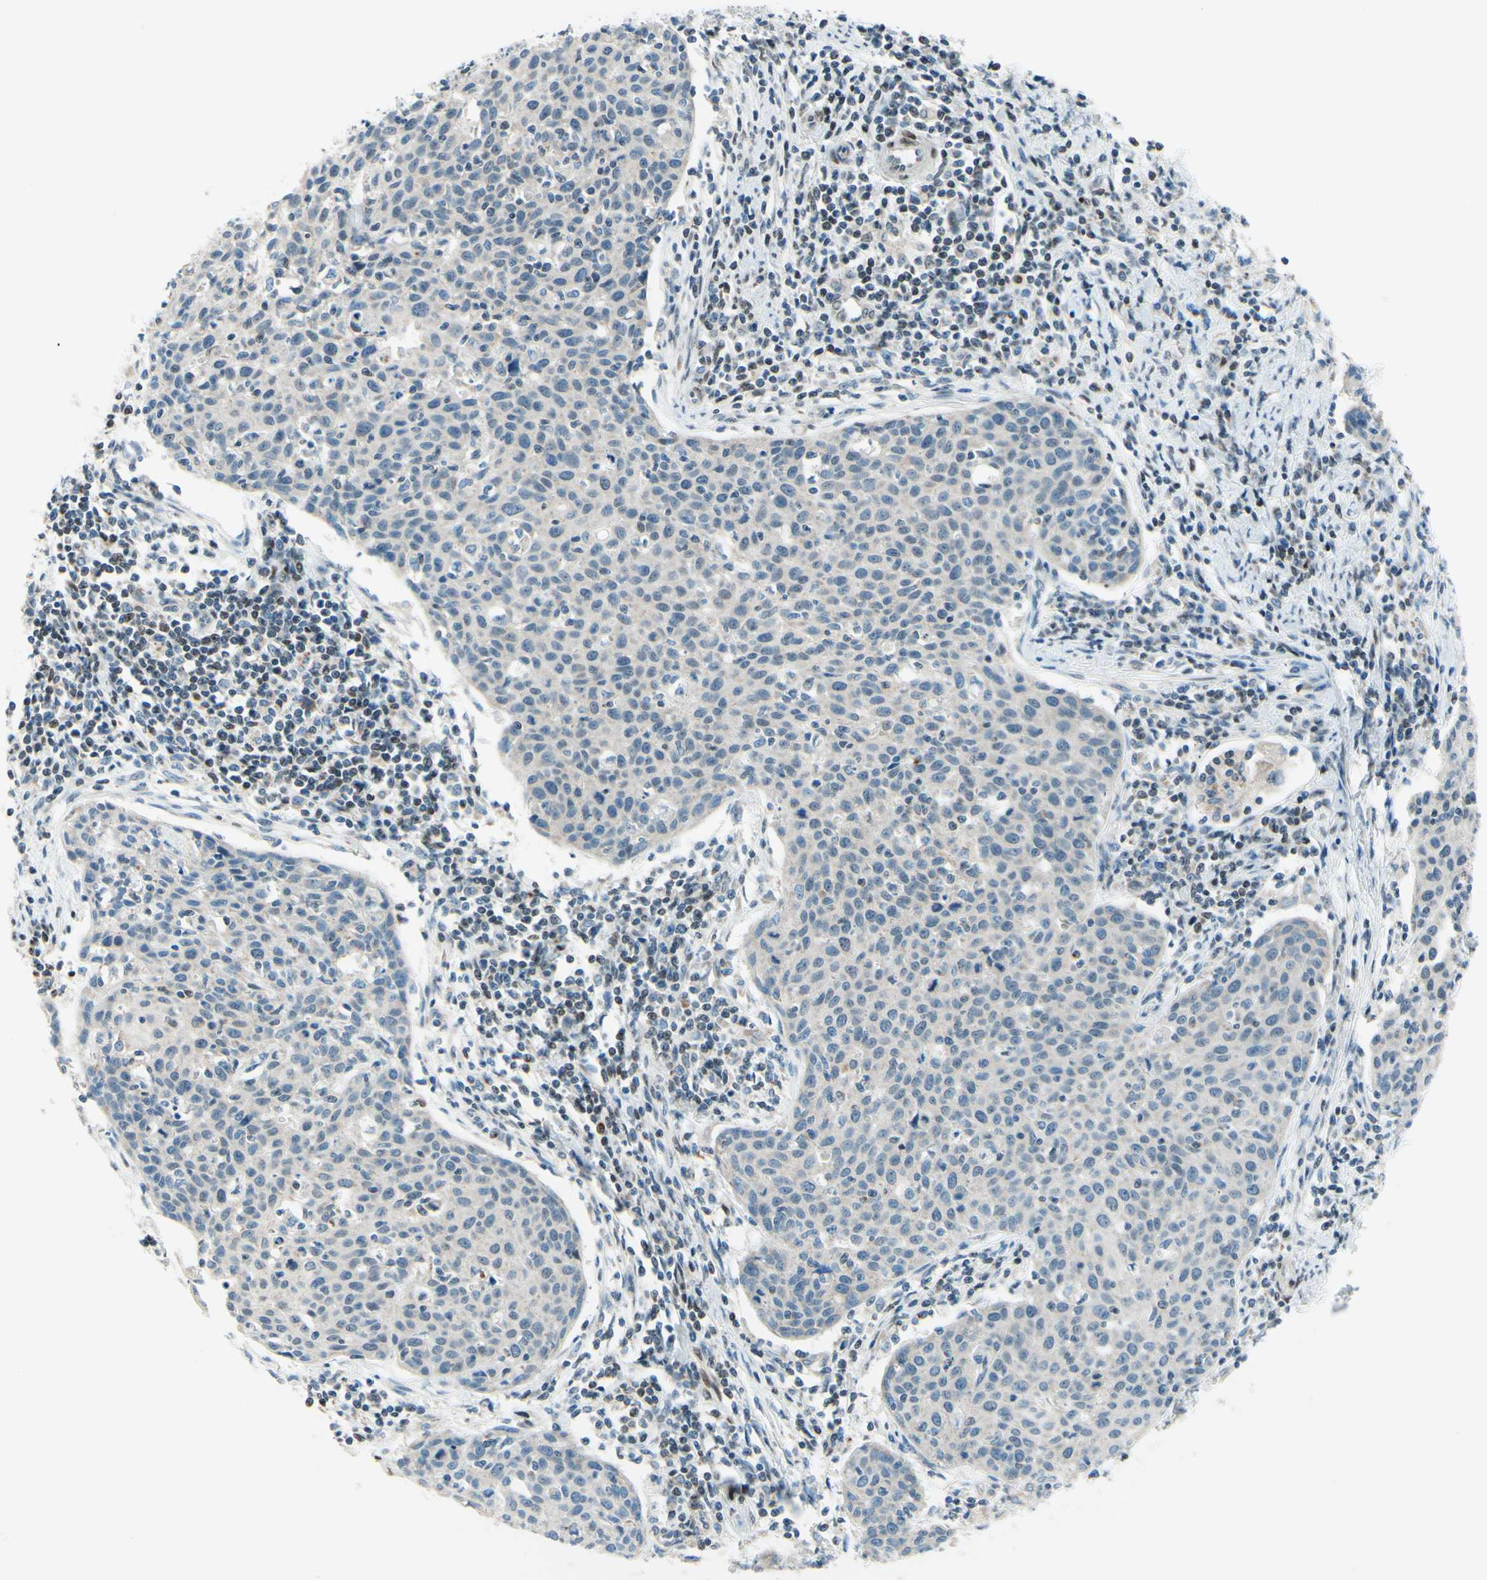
{"staining": {"intensity": "weak", "quantity": "25%-75%", "location": "cytoplasmic/membranous"}, "tissue": "cervical cancer", "cell_type": "Tumor cells", "image_type": "cancer", "snomed": [{"axis": "morphology", "description": "Squamous cell carcinoma, NOS"}, {"axis": "topography", "description": "Cervix"}], "caption": "A low amount of weak cytoplasmic/membranous staining is seen in approximately 25%-75% of tumor cells in squamous cell carcinoma (cervical) tissue.", "gene": "CBX7", "patient": {"sex": "female", "age": 38}}